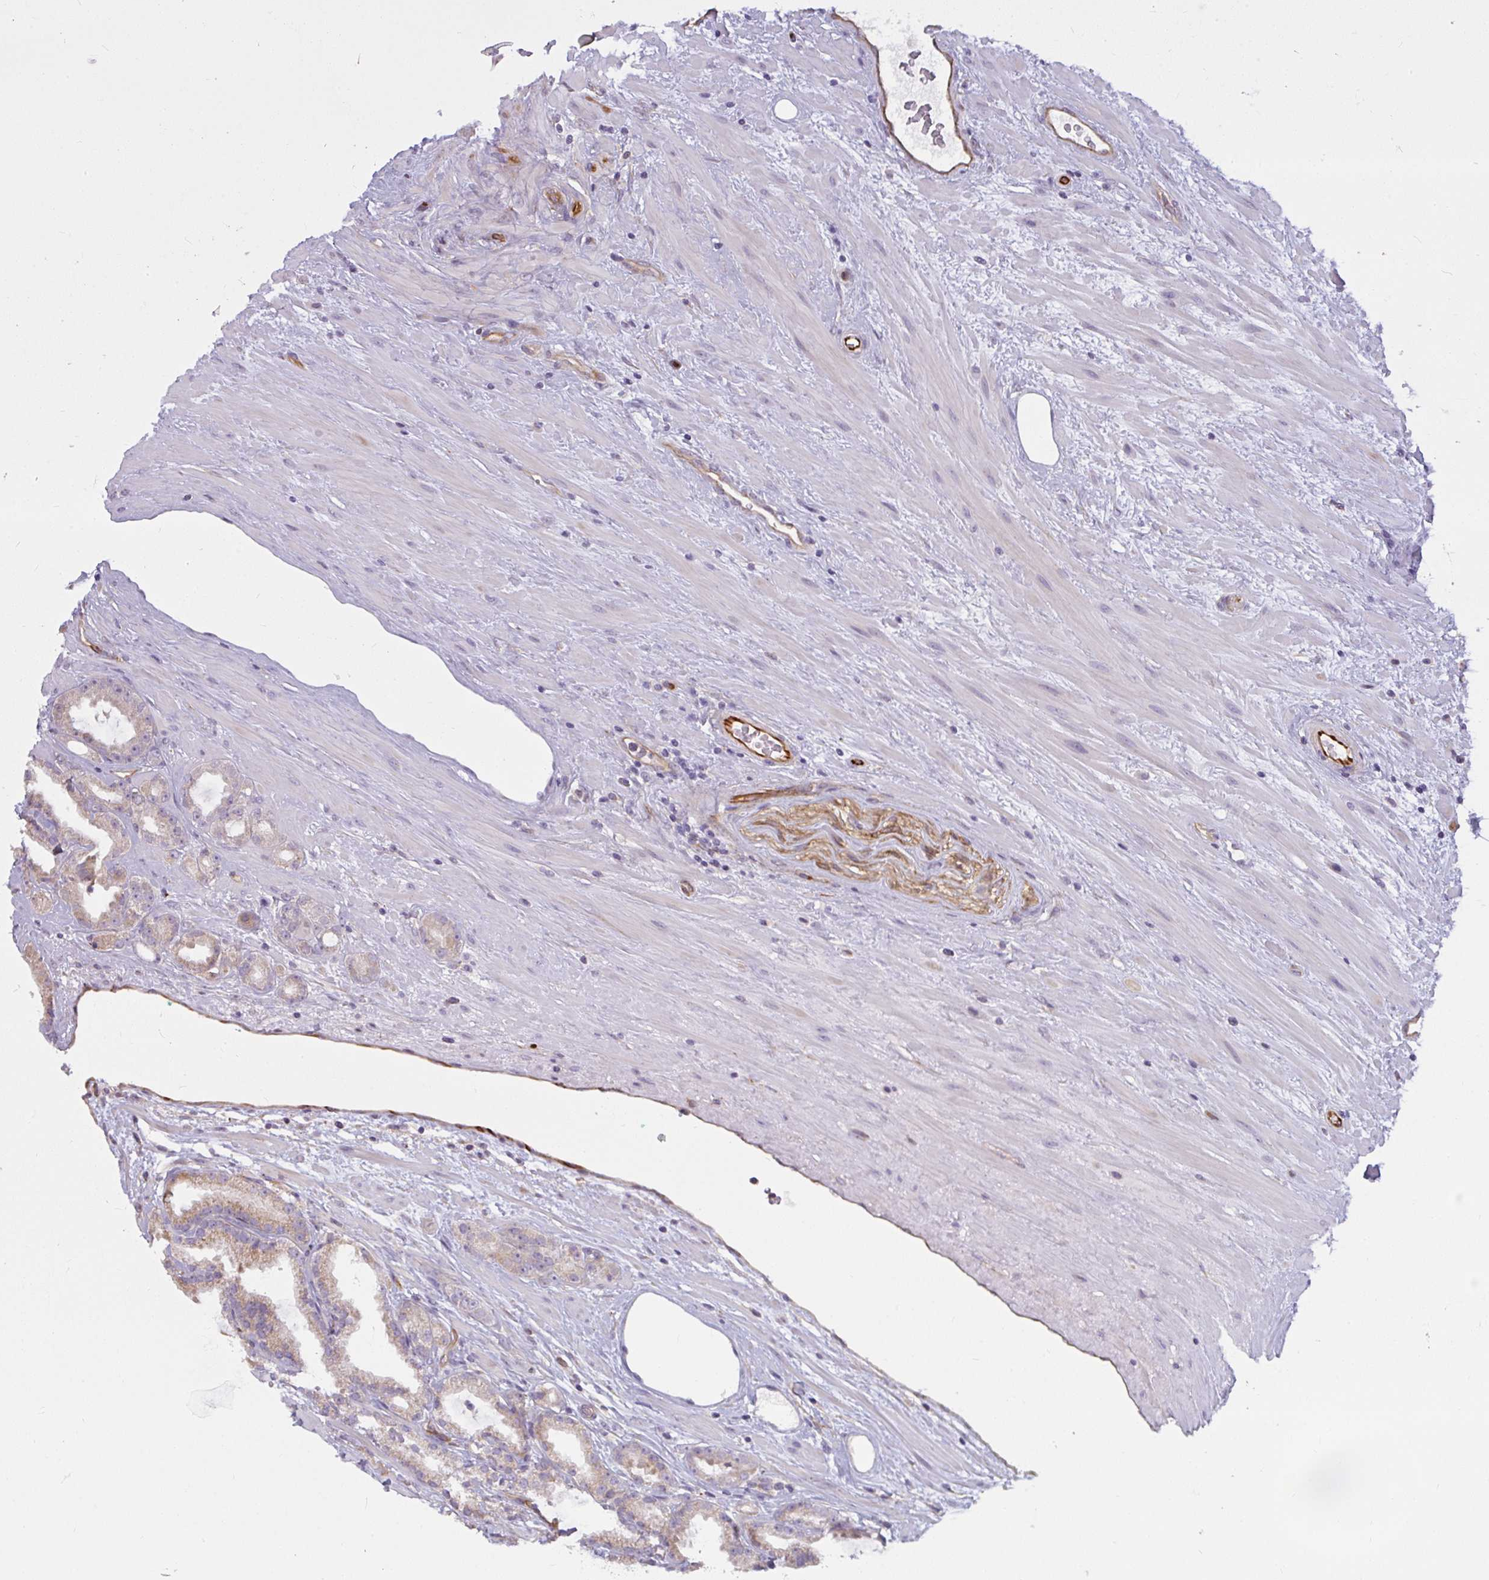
{"staining": {"intensity": "weak", "quantity": "25%-75%", "location": "cytoplasmic/membranous"}, "tissue": "prostate cancer", "cell_type": "Tumor cells", "image_type": "cancer", "snomed": [{"axis": "morphology", "description": "Adenocarcinoma, Low grade"}, {"axis": "topography", "description": "Prostate"}], "caption": "Human prostate cancer stained with a brown dye exhibits weak cytoplasmic/membranous positive expression in approximately 25%-75% of tumor cells.", "gene": "IFIT3", "patient": {"sex": "male", "age": 61}}